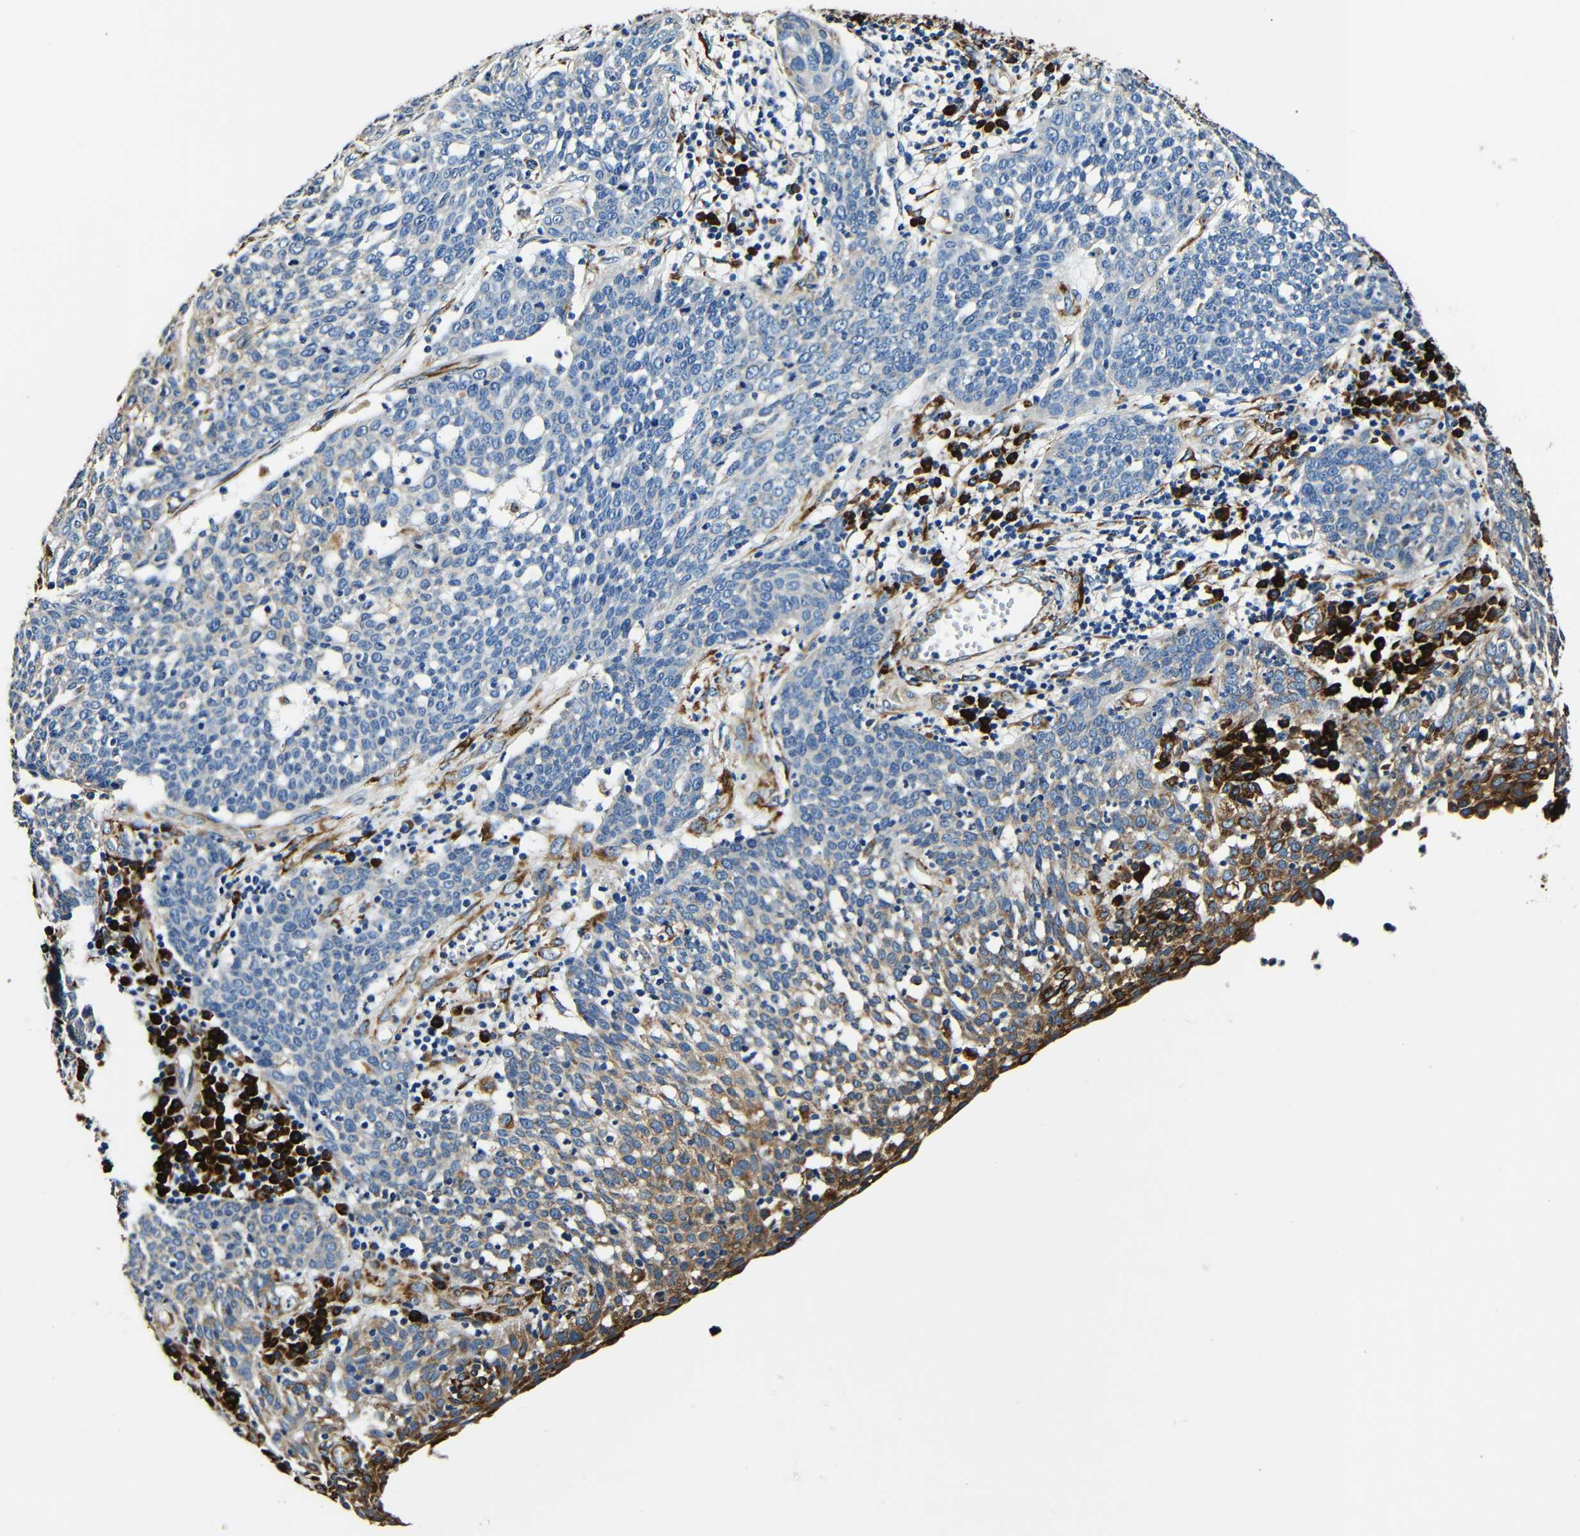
{"staining": {"intensity": "moderate", "quantity": "<25%", "location": "cytoplasmic/membranous"}, "tissue": "cervical cancer", "cell_type": "Tumor cells", "image_type": "cancer", "snomed": [{"axis": "morphology", "description": "Squamous cell carcinoma, NOS"}, {"axis": "topography", "description": "Cervix"}], "caption": "Cervical cancer (squamous cell carcinoma) stained for a protein reveals moderate cytoplasmic/membranous positivity in tumor cells.", "gene": "RRBP1", "patient": {"sex": "female", "age": 34}}